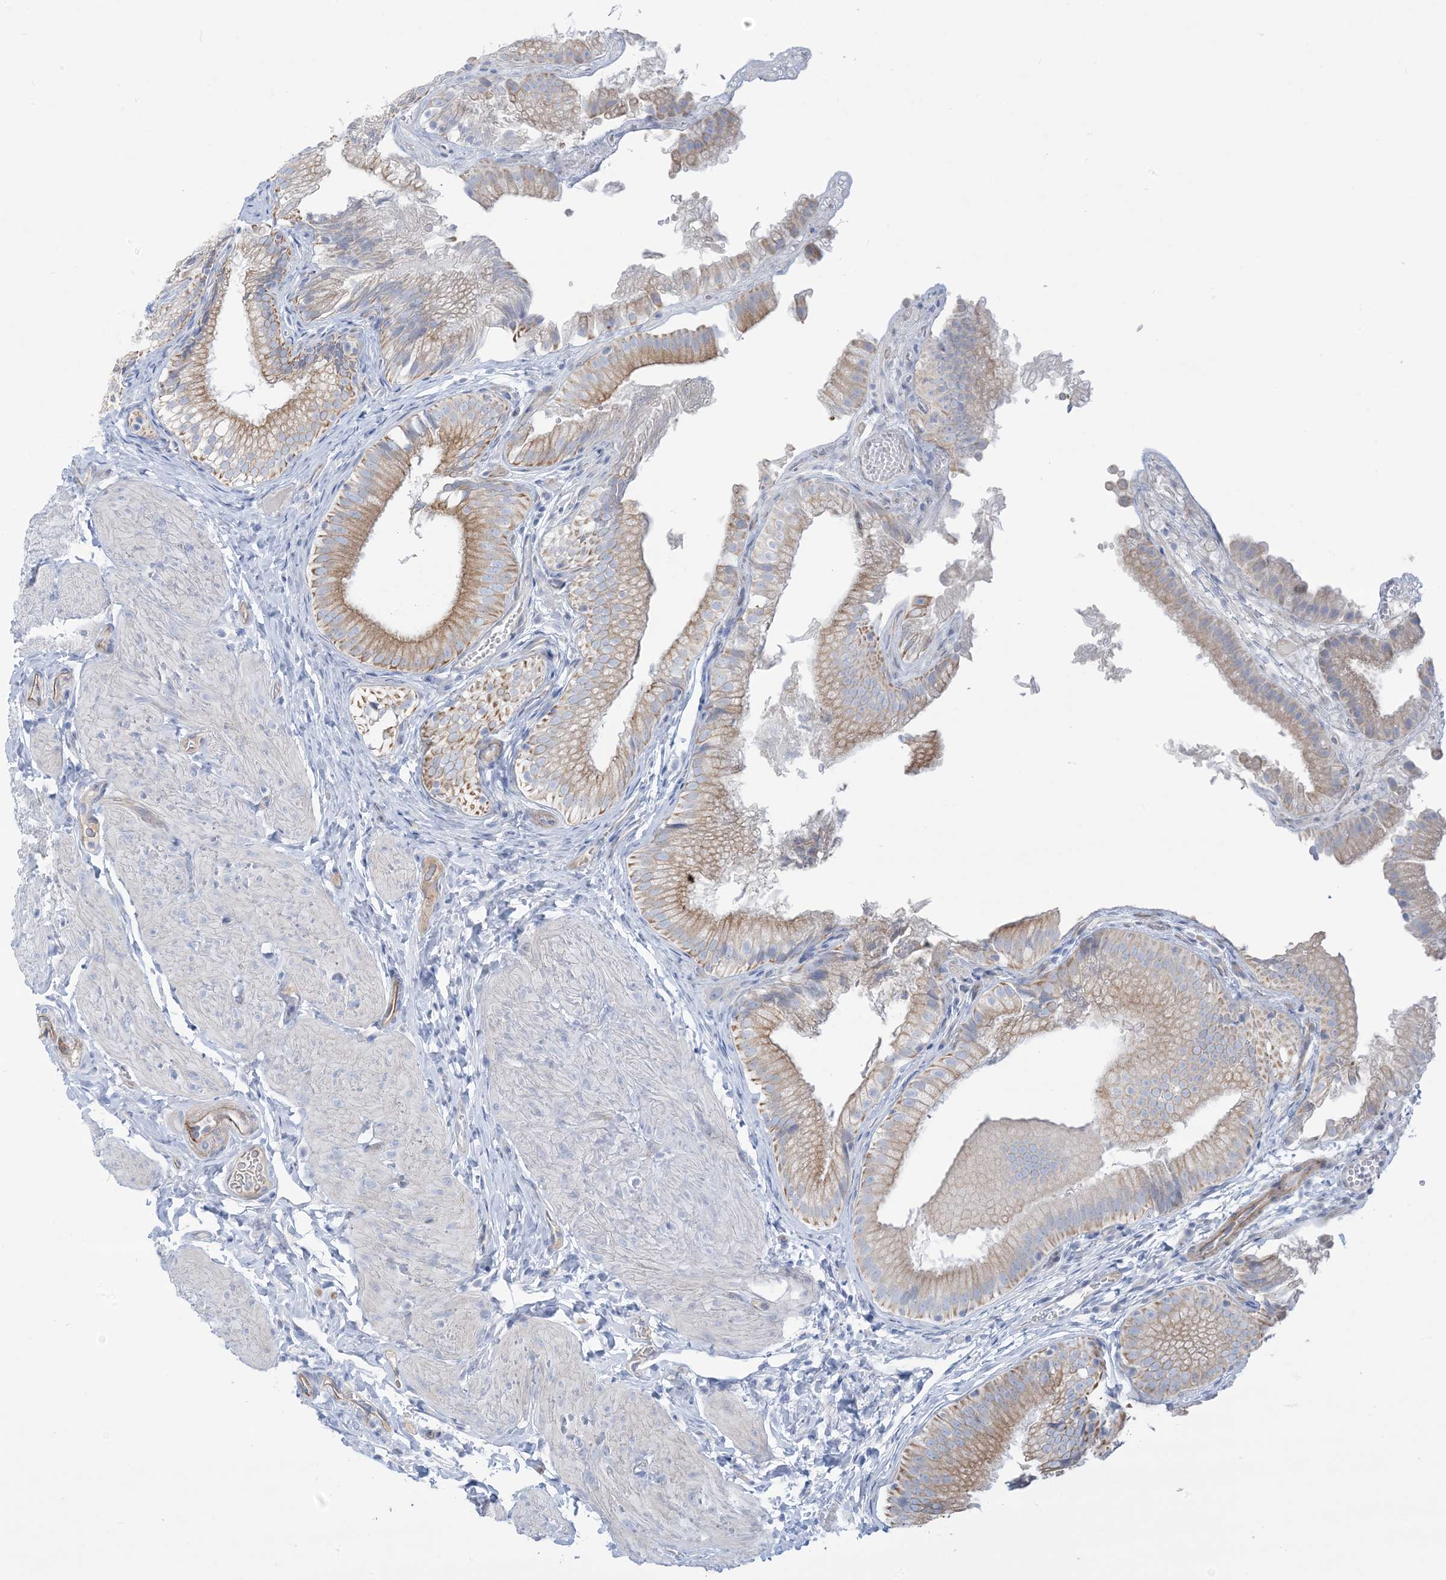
{"staining": {"intensity": "moderate", "quantity": "25%-75%", "location": "cytoplasmic/membranous"}, "tissue": "gallbladder", "cell_type": "Glandular cells", "image_type": "normal", "snomed": [{"axis": "morphology", "description": "Normal tissue, NOS"}, {"axis": "topography", "description": "Gallbladder"}], "caption": "Gallbladder stained with IHC reveals moderate cytoplasmic/membranous staining in approximately 25%-75% of glandular cells. (DAB (3,3'-diaminobenzidine) IHC, brown staining for protein, blue staining for nuclei).", "gene": "ATP11C", "patient": {"sex": "female", "age": 30}}